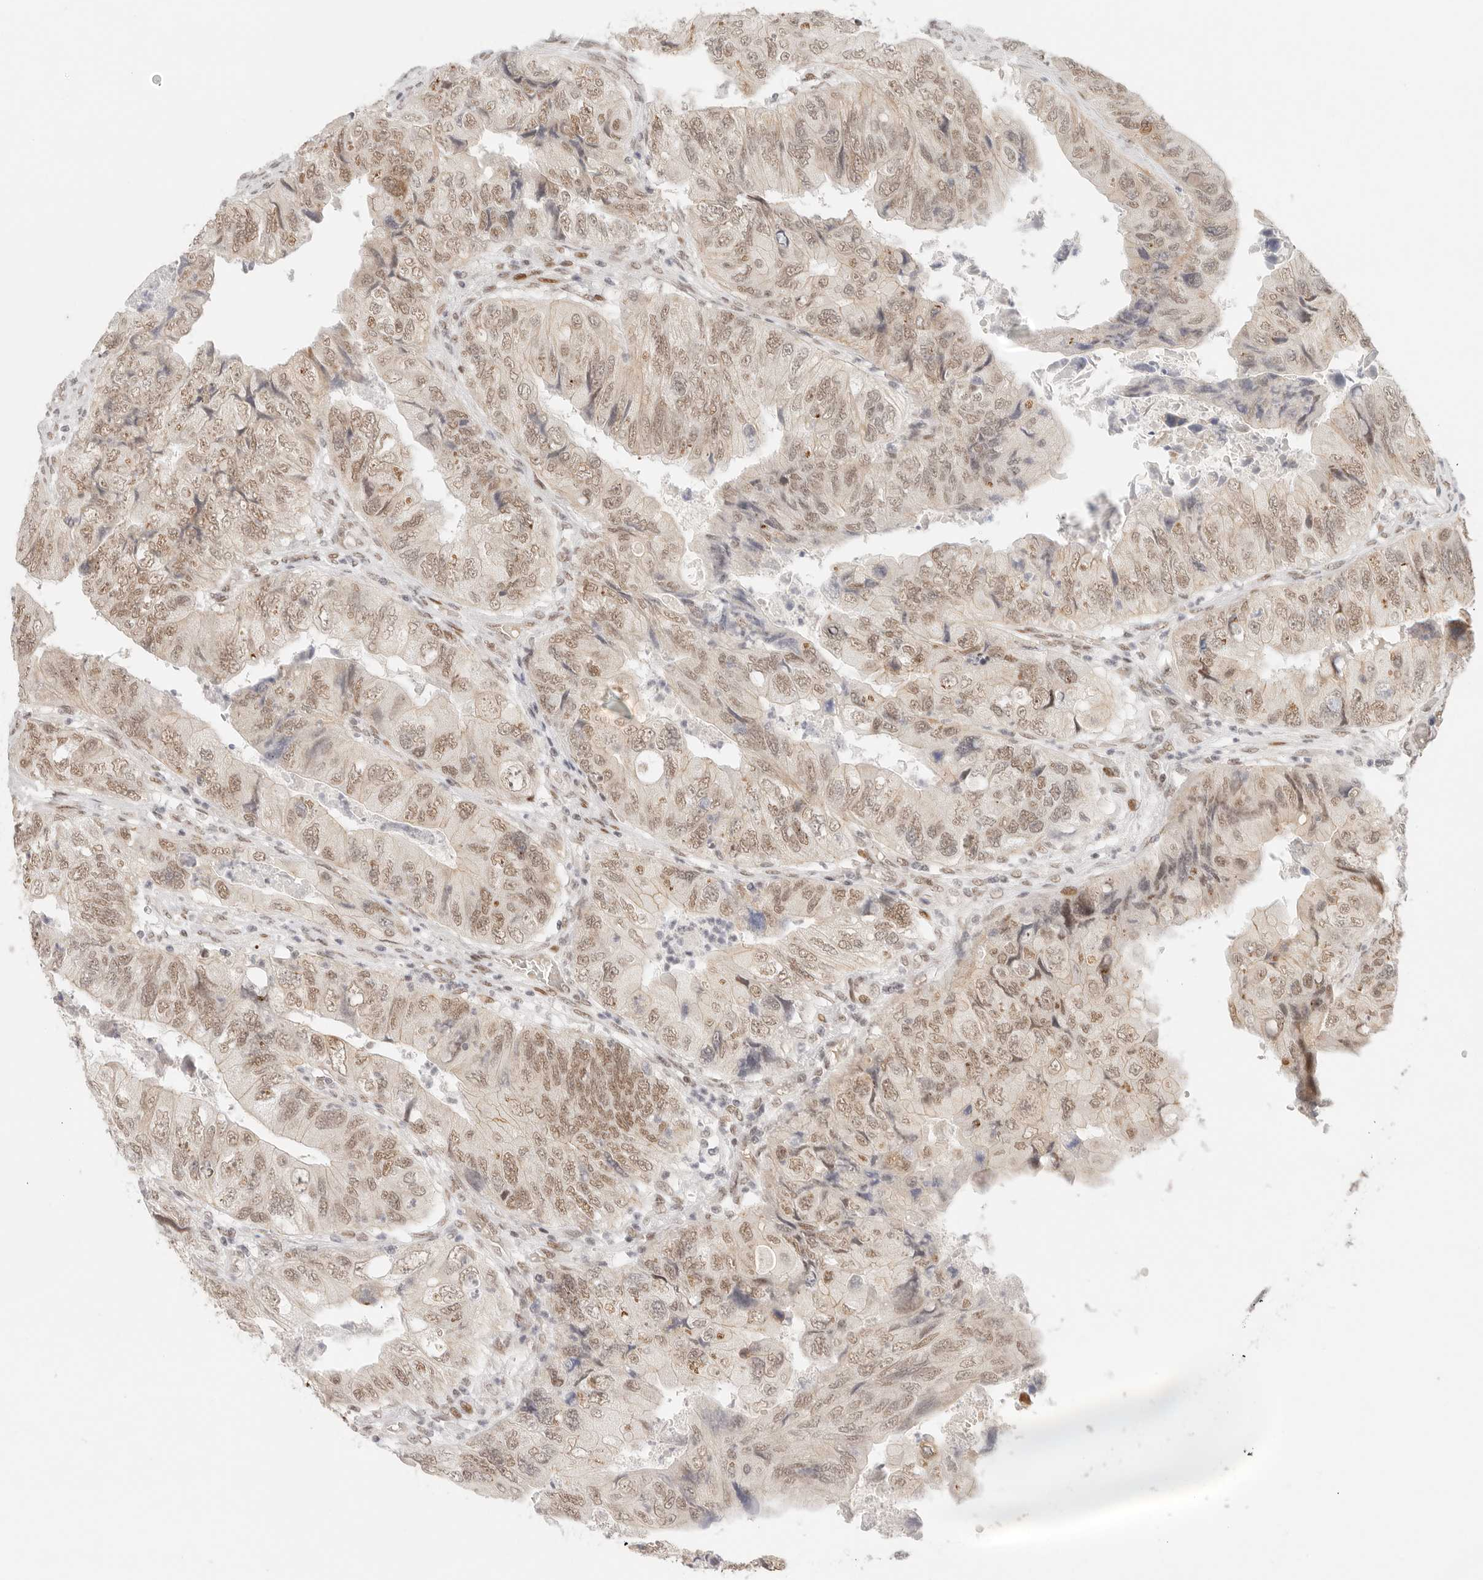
{"staining": {"intensity": "moderate", "quantity": ">75%", "location": "nuclear"}, "tissue": "colorectal cancer", "cell_type": "Tumor cells", "image_type": "cancer", "snomed": [{"axis": "morphology", "description": "Adenocarcinoma, NOS"}, {"axis": "topography", "description": "Rectum"}], "caption": "A brown stain shows moderate nuclear staining of a protein in human colorectal cancer (adenocarcinoma) tumor cells. (brown staining indicates protein expression, while blue staining denotes nuclei).", "gene": "HOXC5", "patient": {"sex": "male", "age": 63}}